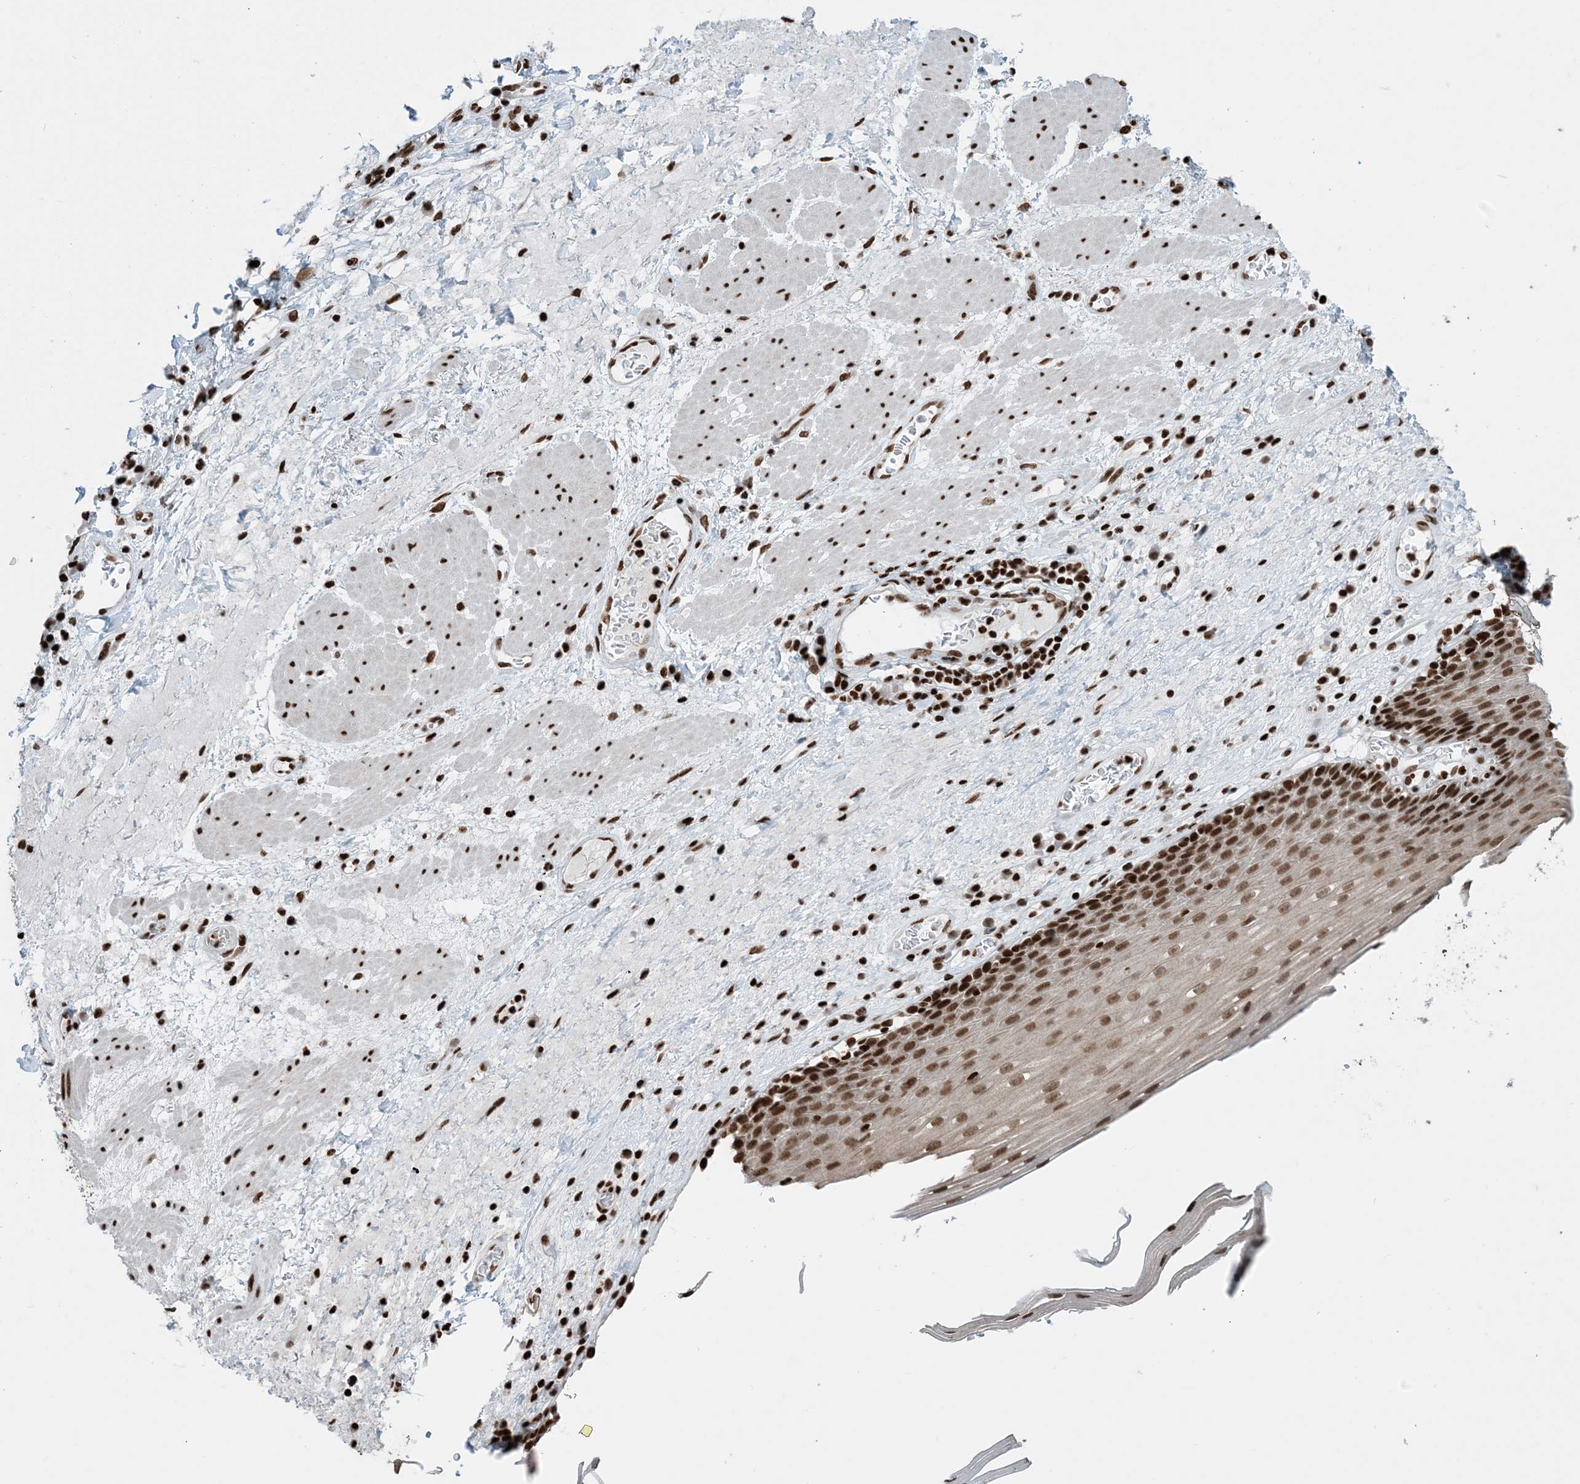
{"staining": {"intensity": "strong", "quantity": ">75%", "location": "nuclear"}, "tissue": "esophagus", "cell_type": "Squamous epithelial cells", "image_type": "normal", "snomed": [{"axis": "morphology", "description": "Normal tissue, NOS"}, {"axis": "topography", "description": "Esophagus"}], "caption": "Protein expression analysis of normal esophagus demonstrates strong nuclear expression in approximately >75% of squamous epithelial cells.", "gene": "H3", "patient": {"sex": "male", "age": 62}}